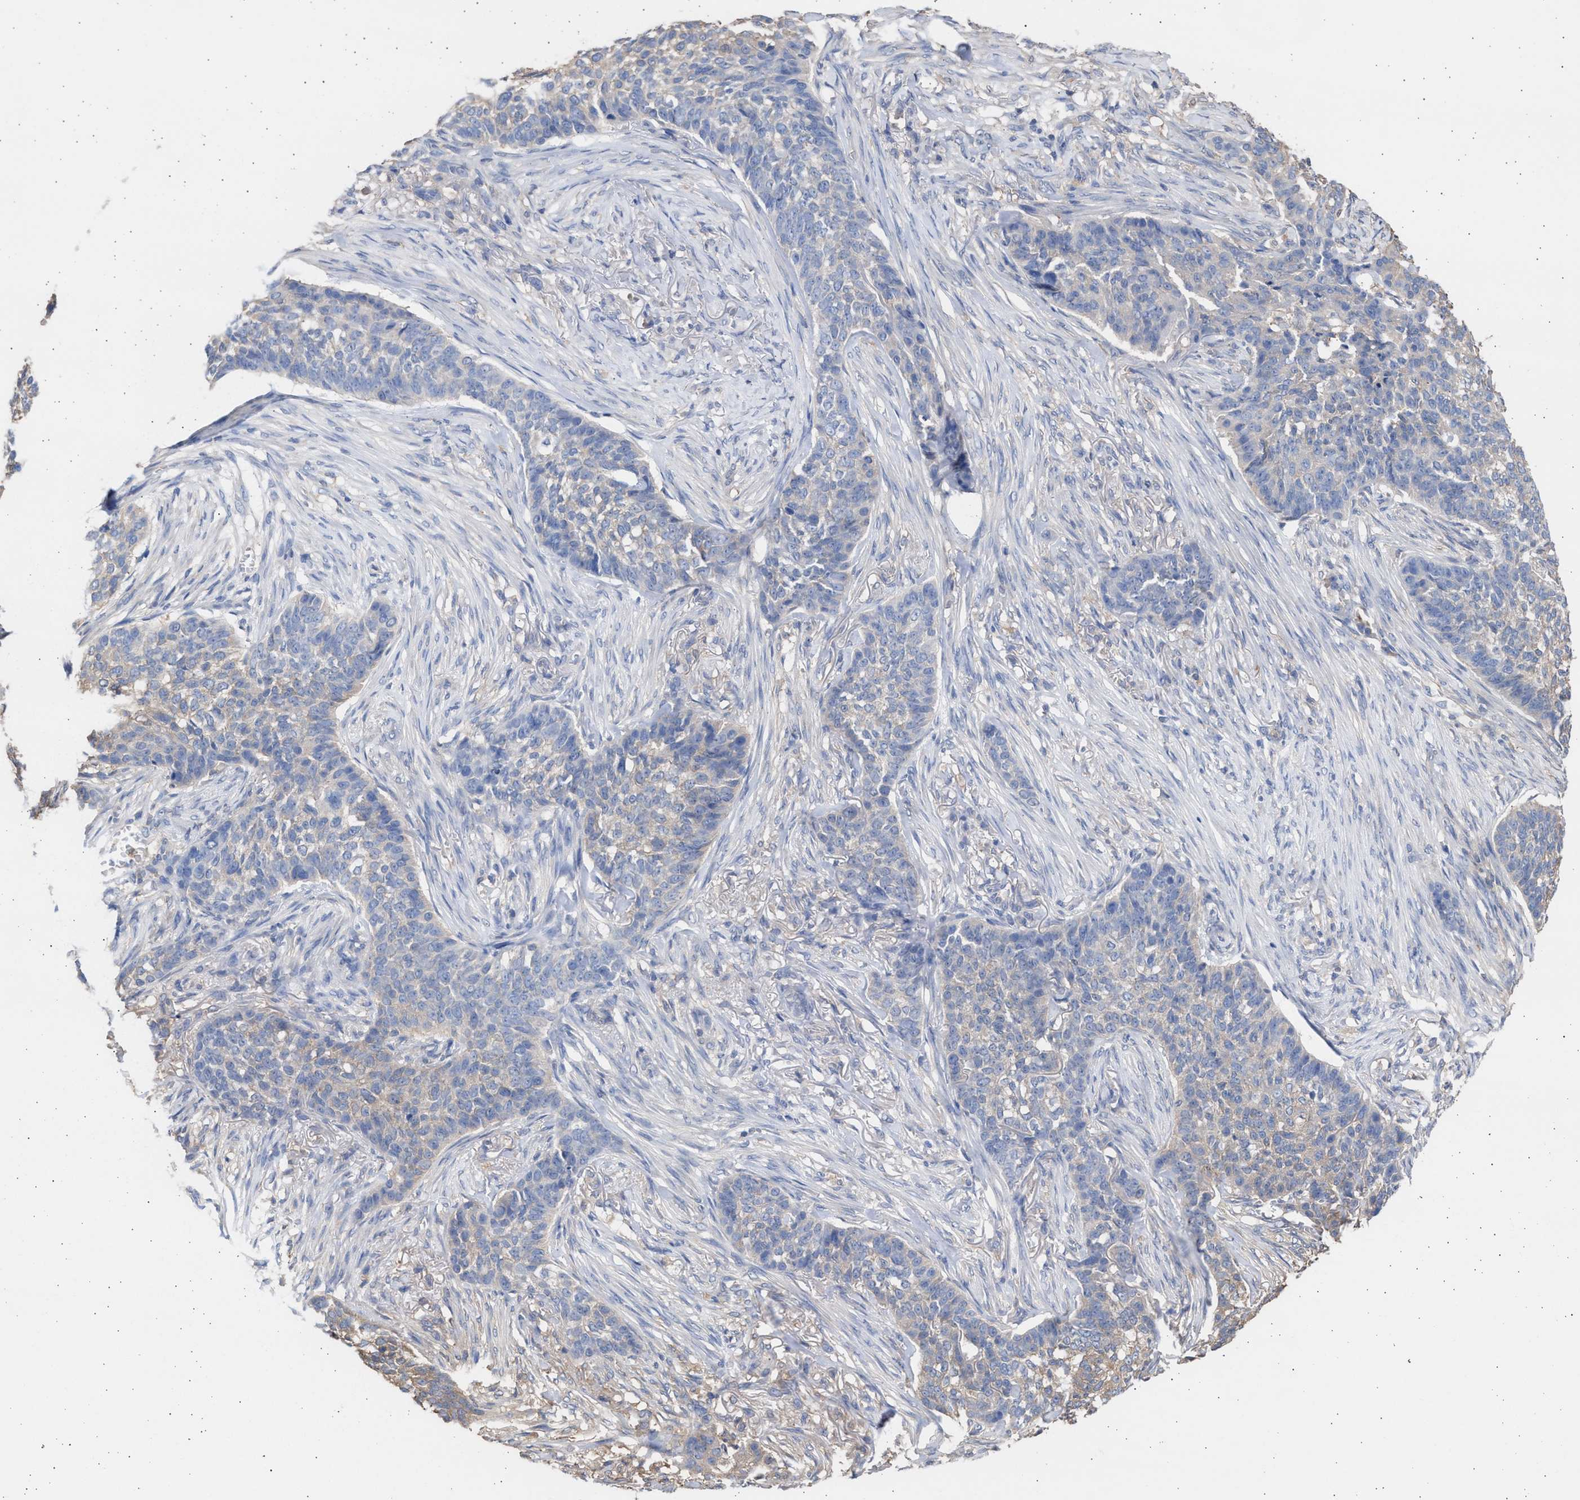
{"staining": {"intensity": "negative", "quantity": "none", "location": "none"}, "tissue": "skin cancer", "cell_type": "Tumor cells", "image_type": "cancer", "snomed": [{"axis": "morphology", "description": "Basal cell carcinoma"}, {"axis": "topography", "description": "Skin"}], "caption": "Skin cancer (basal cell carcinoma) stained for a protein using immunohistochemistry (IHC) demonstrates no staining tumor cells.", "gene": "ALDOC", "patient": {"sex": "male", "age": 85}}